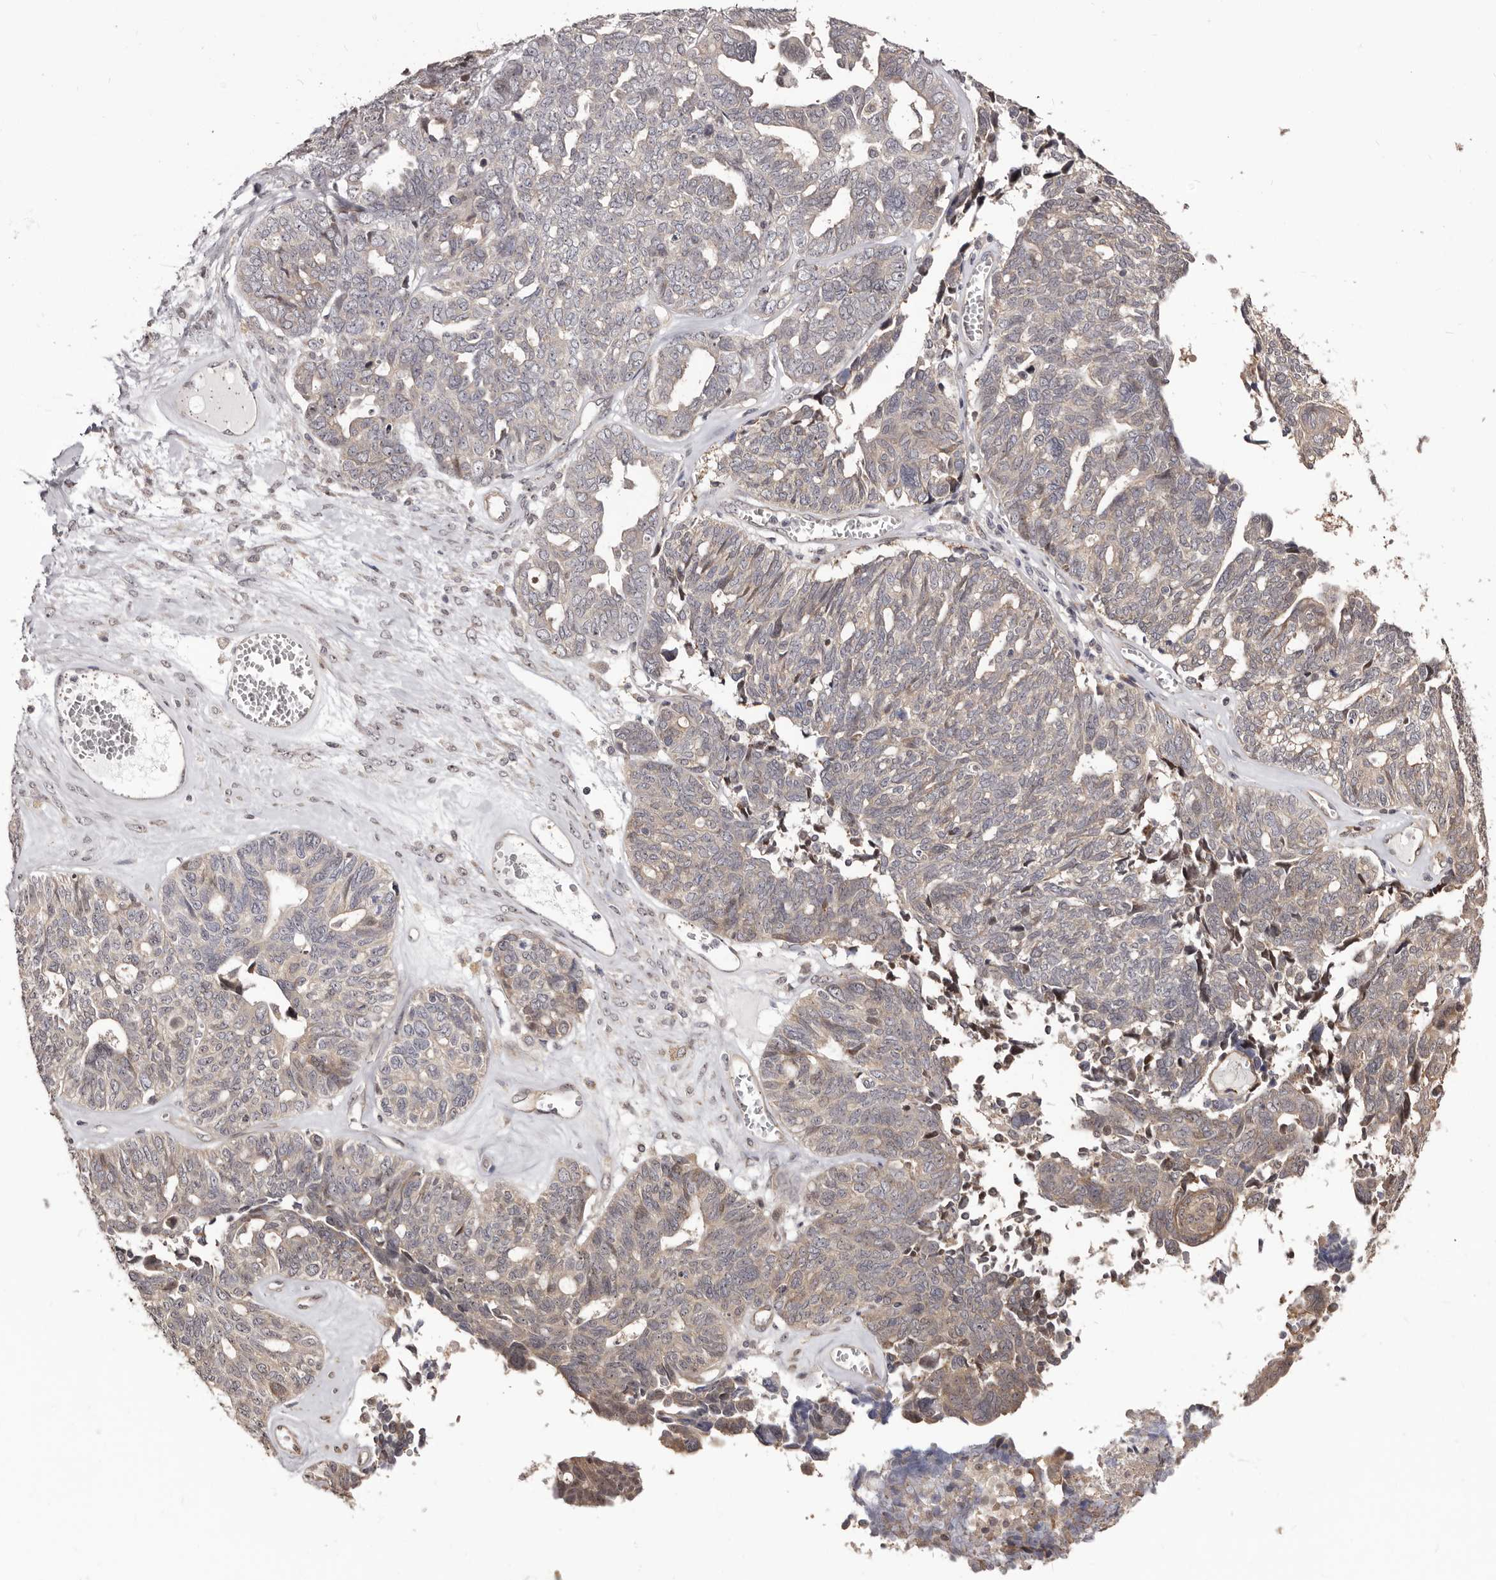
{"staining": {"intensity": "weak", "quantity": "<25%", "location": "cytoplasmic/membranous"}, "tissue": "ovarian cancer", "cell_type": "Tumor cells", "image_type": "cancer", "snomed": [{"axis": "morphology", "description": "Cystadenocarcinoma, serous, NOS"}, {"axis": "topography", "description": "Ovary"}], "caption": "Ovarian cancer stained for a protein using immunohistochemistry (IHC) shows no positivity tumor cells.", "gene": "NOL12", "patient": {"sex": "female", "age": 79}}